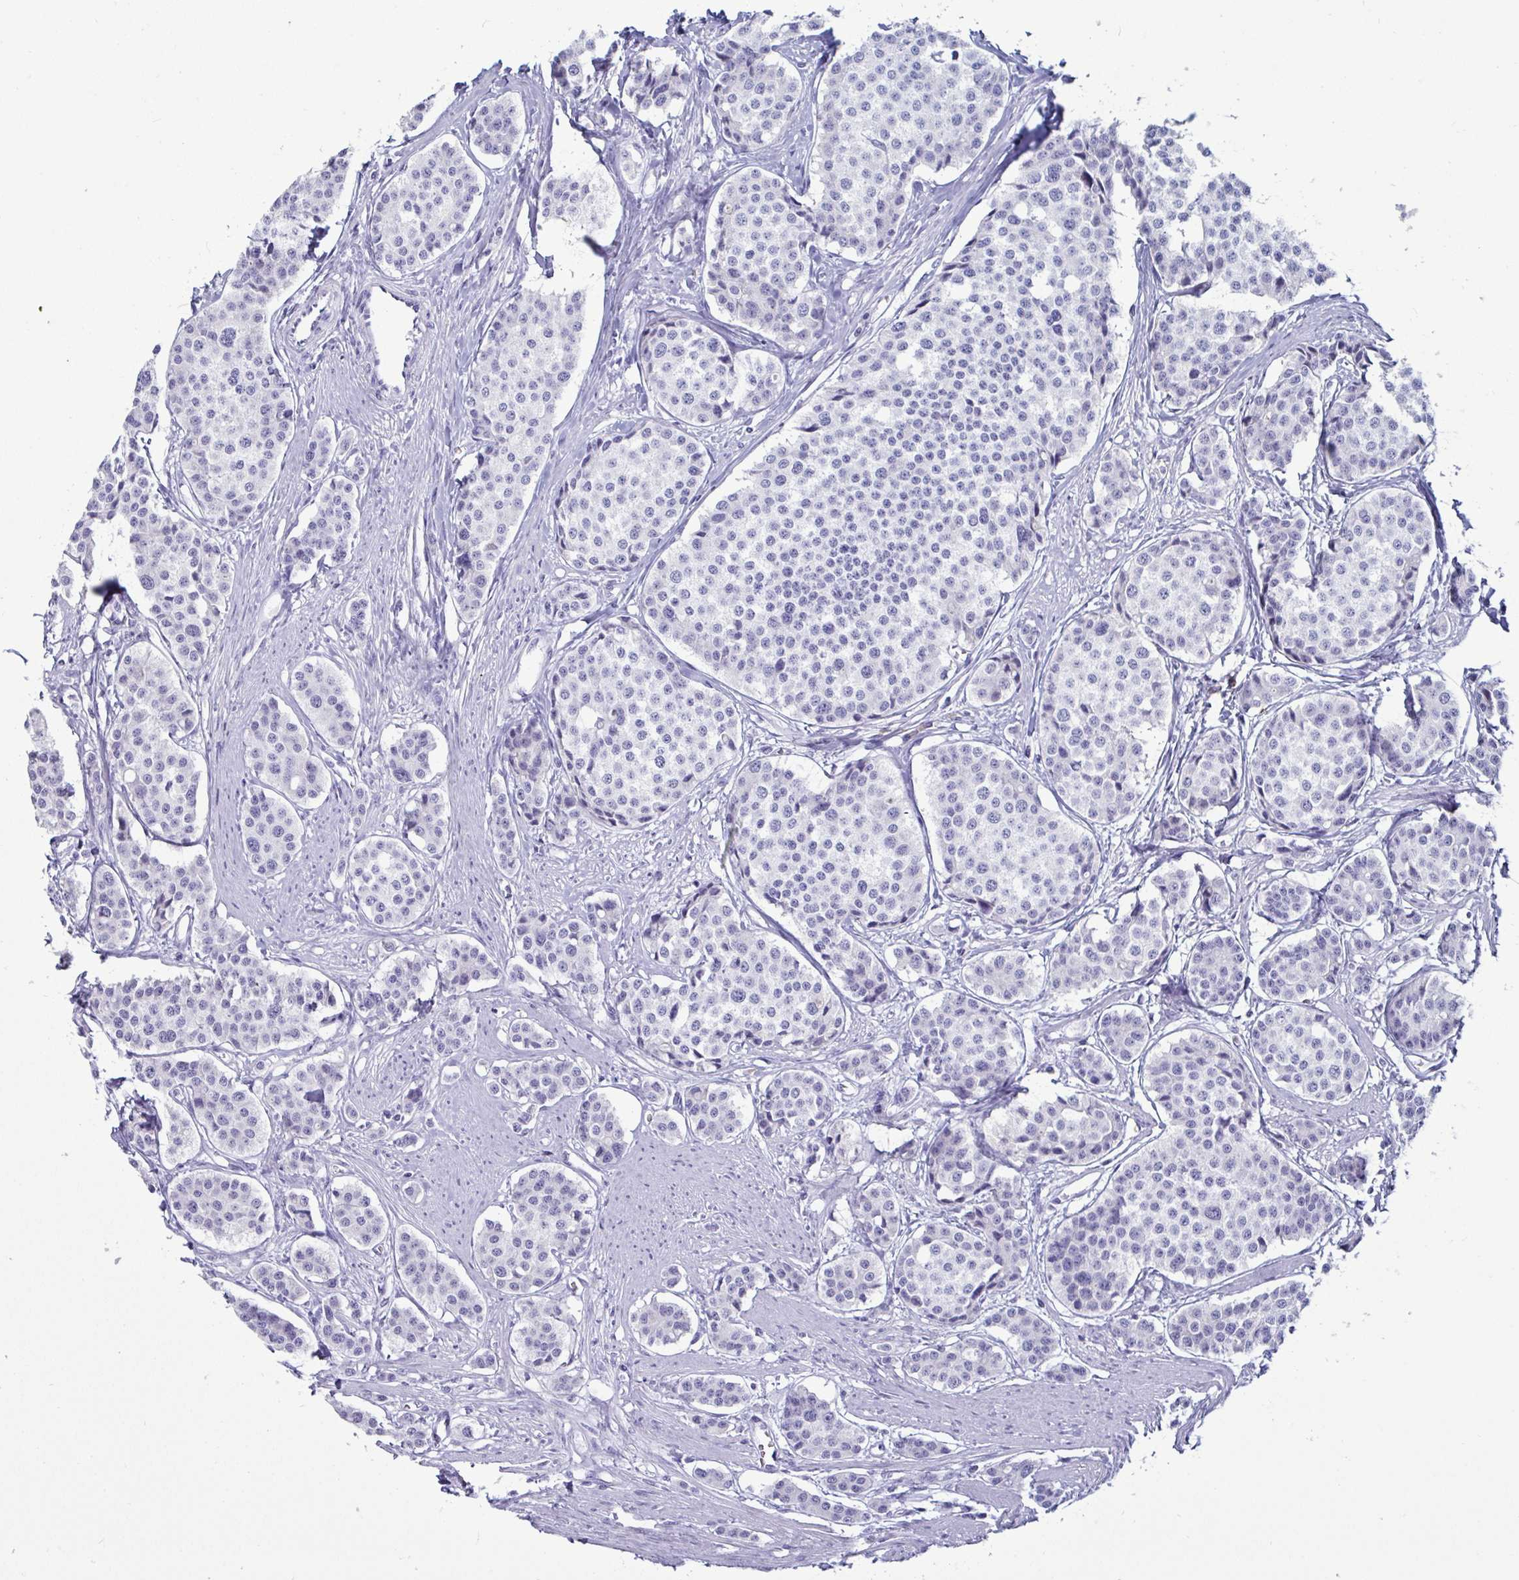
{"staining": {"intensity": "negative", "quantity": "none", "location": "none"}, "tissue": "carcinoid", "cell_type": "Tumor cells", "image_type": "cancer", "snomed": [{"axis": "morphology", "description": "Carcinoid, malignant, NOS"}, {"axis": "topography", "description": "Small intestine"}], "caption": "Tumor cells are negative for protein expression in human carcinoid (malignant).", "gene": "TFPI2", "patient": {"sex": "male", "age": 60}}